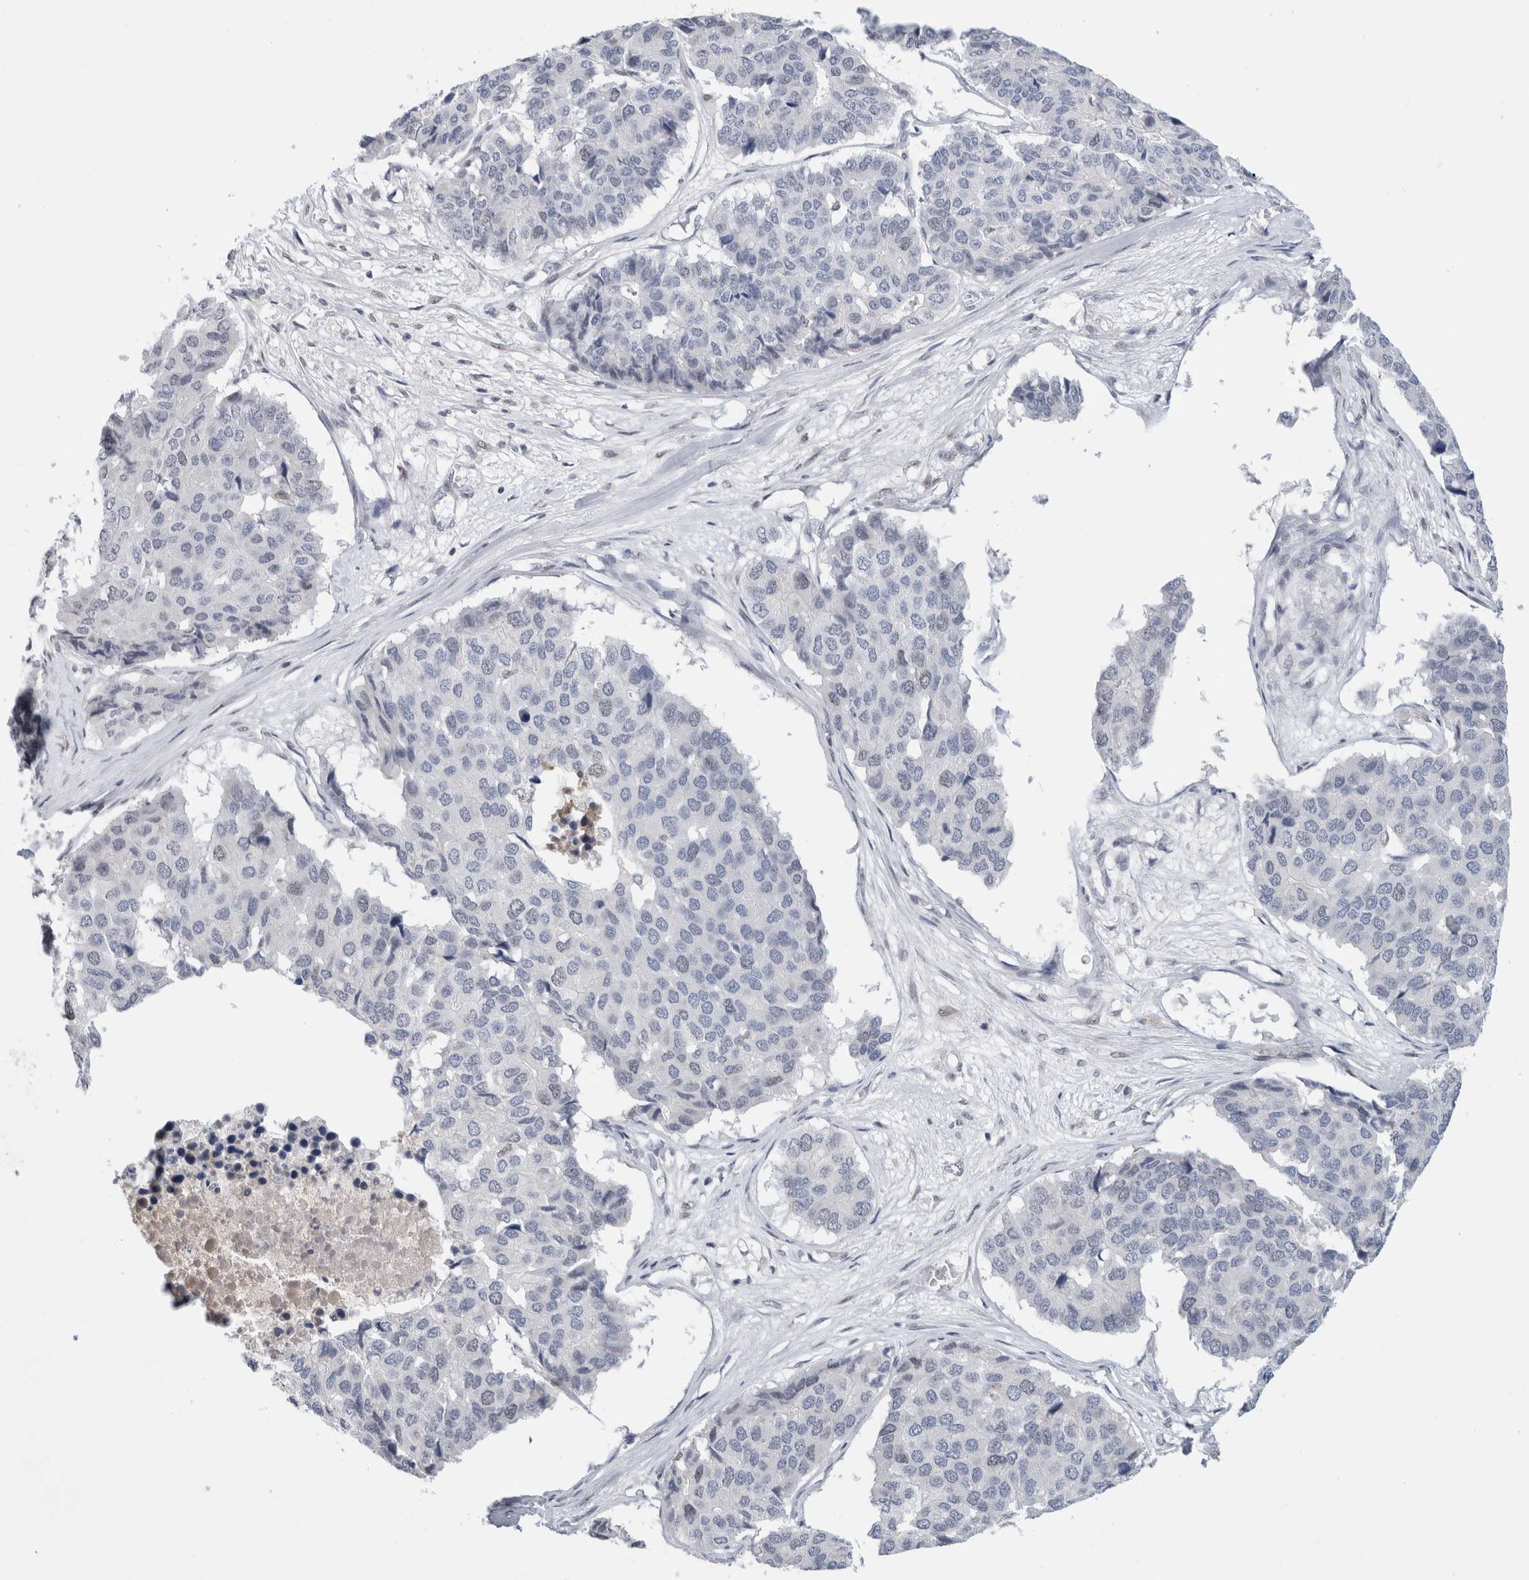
{"staining": {"intensity": "negative", "quantity": "none", "location": "none"}, "tissue": "pancreatic cancer", "cell_type": "Tumor cells", "image_type": "cancer", "snomed": [{"axis": "morphology", "description": "Adenocarcinoma, NOS"}, {"axis": "topography", "description": "Pancreas"}], "caption": "The photomicrograph exhibits no significant staining in tumor cells of adenocarcinoma (pancreatic). (Brightfield microscopy of DAB immunohistochemistry (IHC) at high magnification).", "gene": "KNL1", "patient": {"sex": "male", "age": 50}}